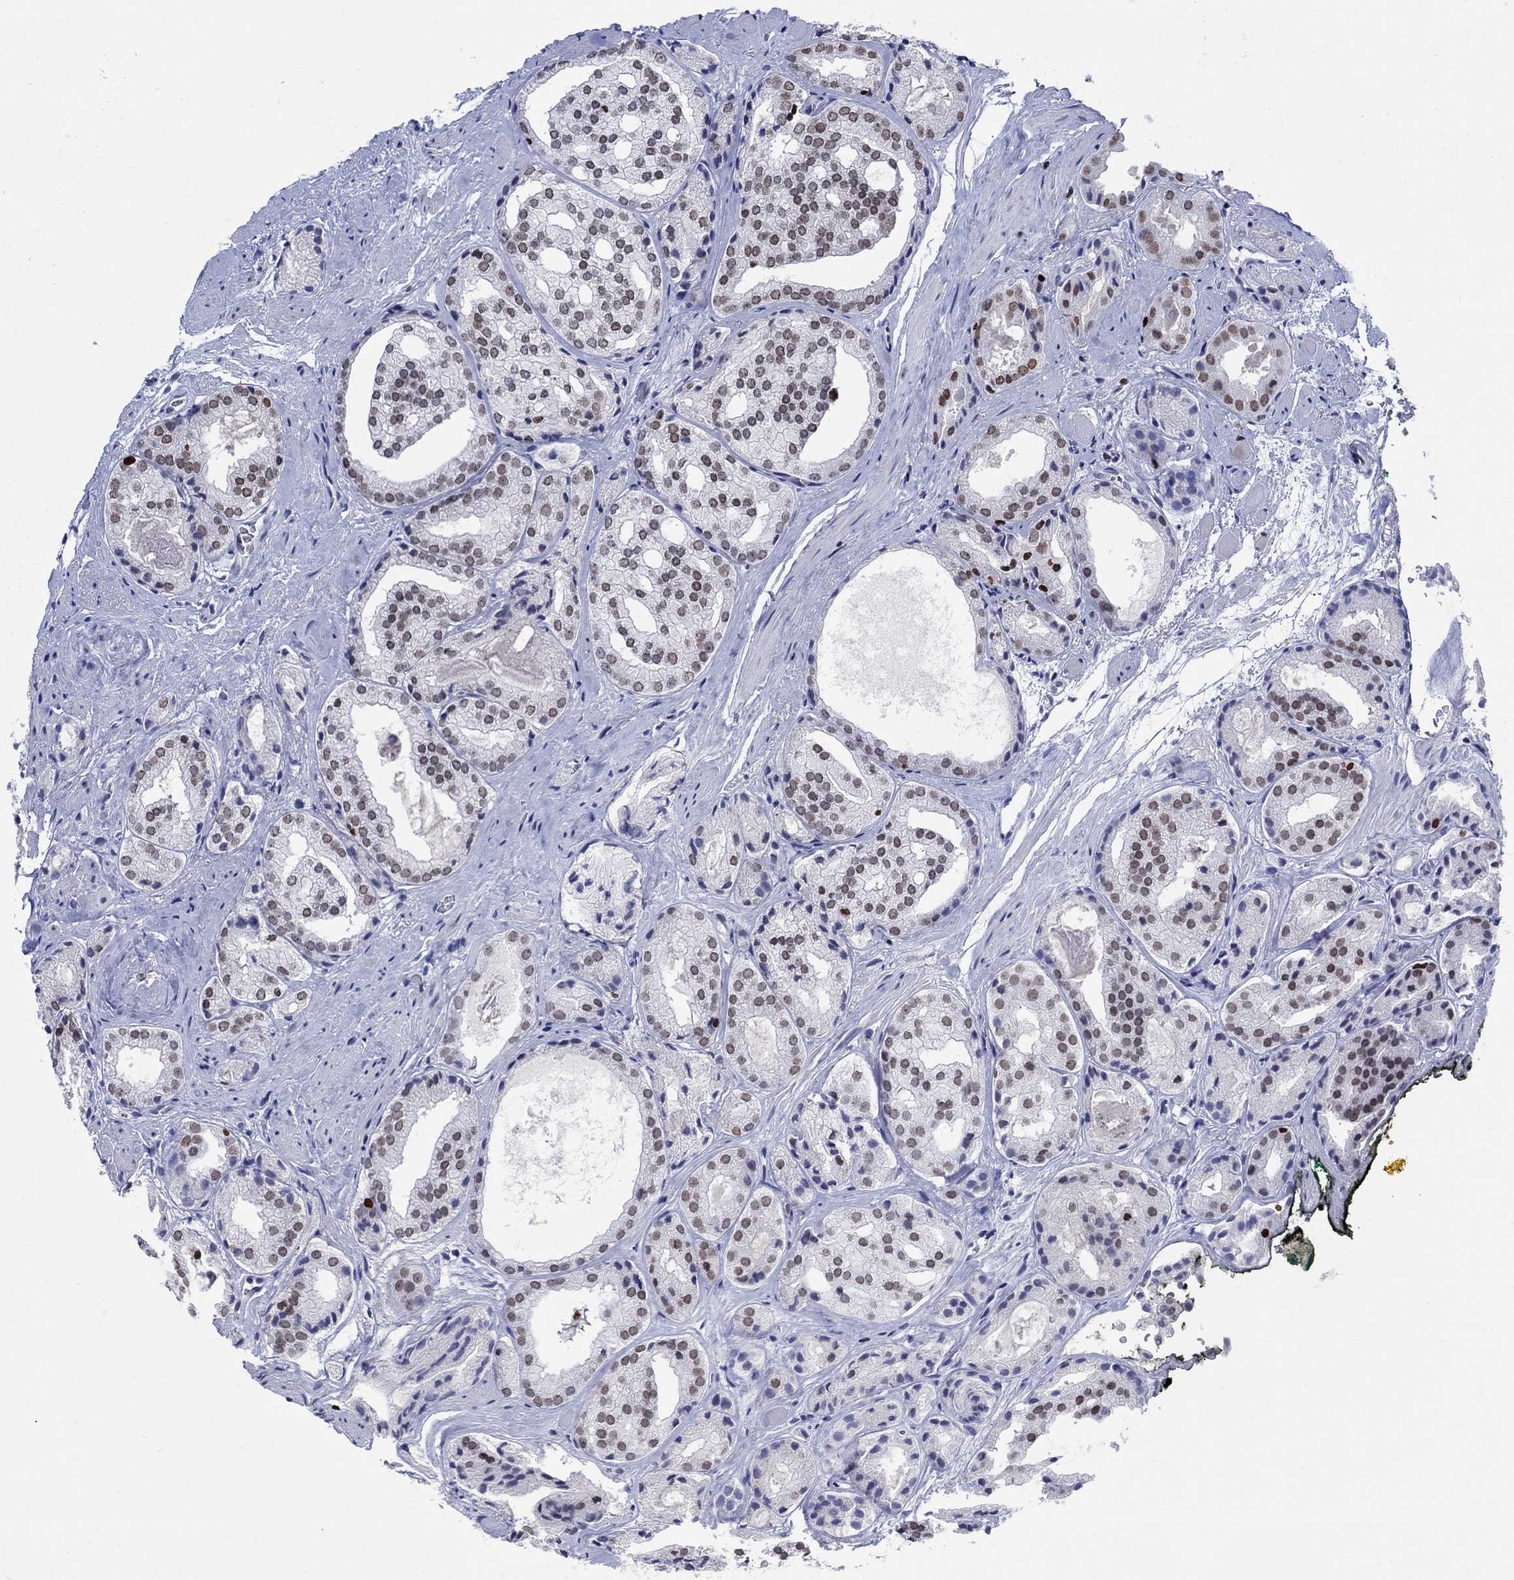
{"staining": {"intensity": "moderate", "quantity": "<25%", "location": "nuclear"}, "tissue": "prostate cancer", "cell_type": "Tumor cells", "image_type": "cancer", "snomed": [{"axis": "morphology", "description": "Adenocarcinoma, Low grade"}, {"axis": "topography", "description": "Prostate"}], "caption": "Protein analysis of prostate low-grade adenocarcinoma tissue exhibits moderate nuclear positivity in about <25% of tumor cells.", "gene": "HMGA1", "patient": {"sex": "male", "age": 69}}